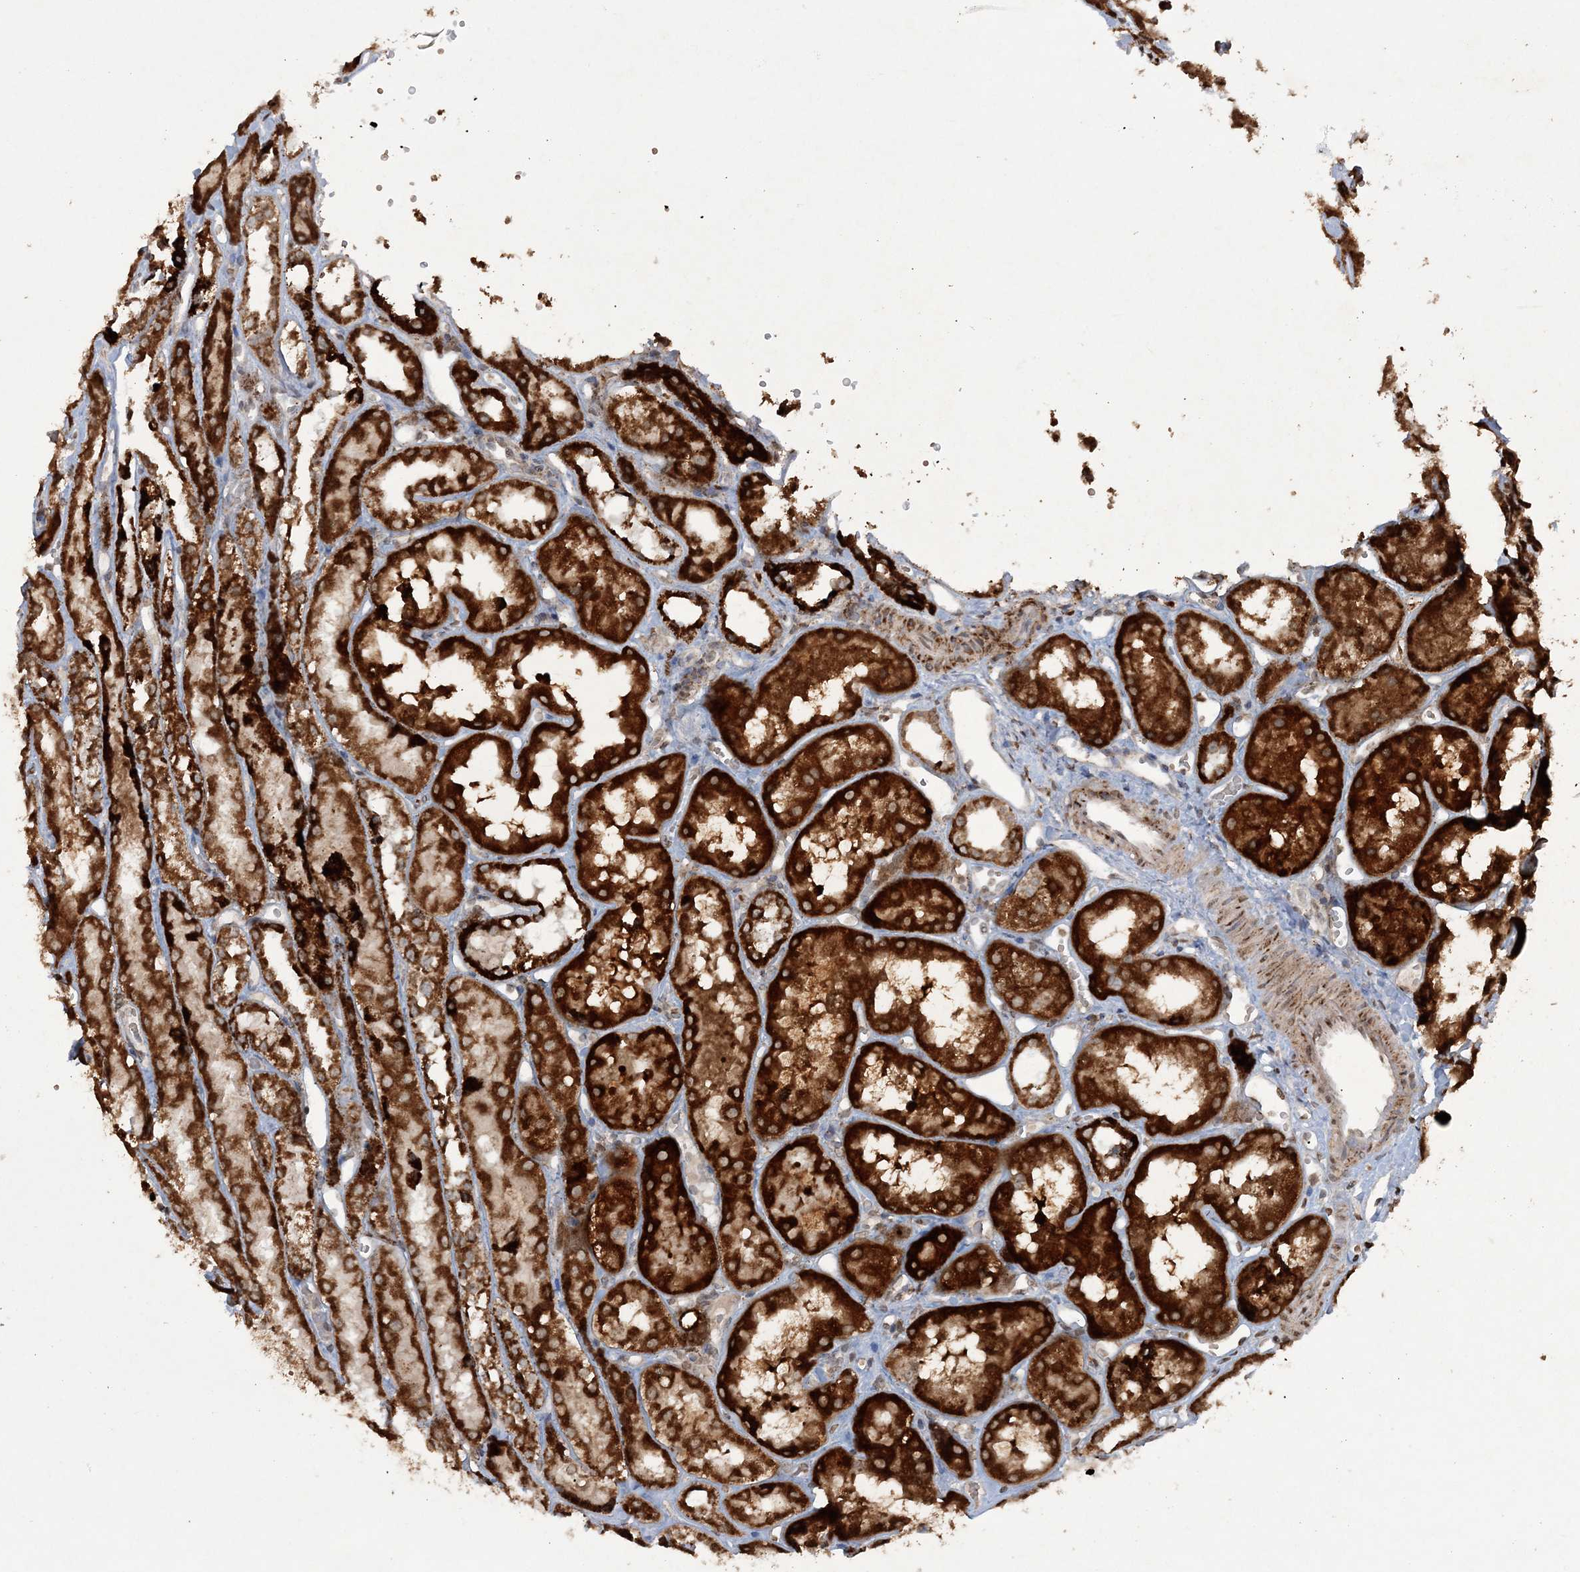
{"staining": {"intensity": "negative", "quantity": "none", "location": "none"}, "tissue": "kidney", "cell_type": "Cells in glomeruli", "image_type": "normal", "snomed": [{"axis": "morphology", "description": "Normal tissue, NOS"}, {"axis": "topography", "description": "Kidney"}], "caption": "DAB immunohistochemical staining of benign kidney shows no significant staining in cells in glomeruli.", "gene": "TTC7A", "patient": {"sex": "male", "age": 16}}